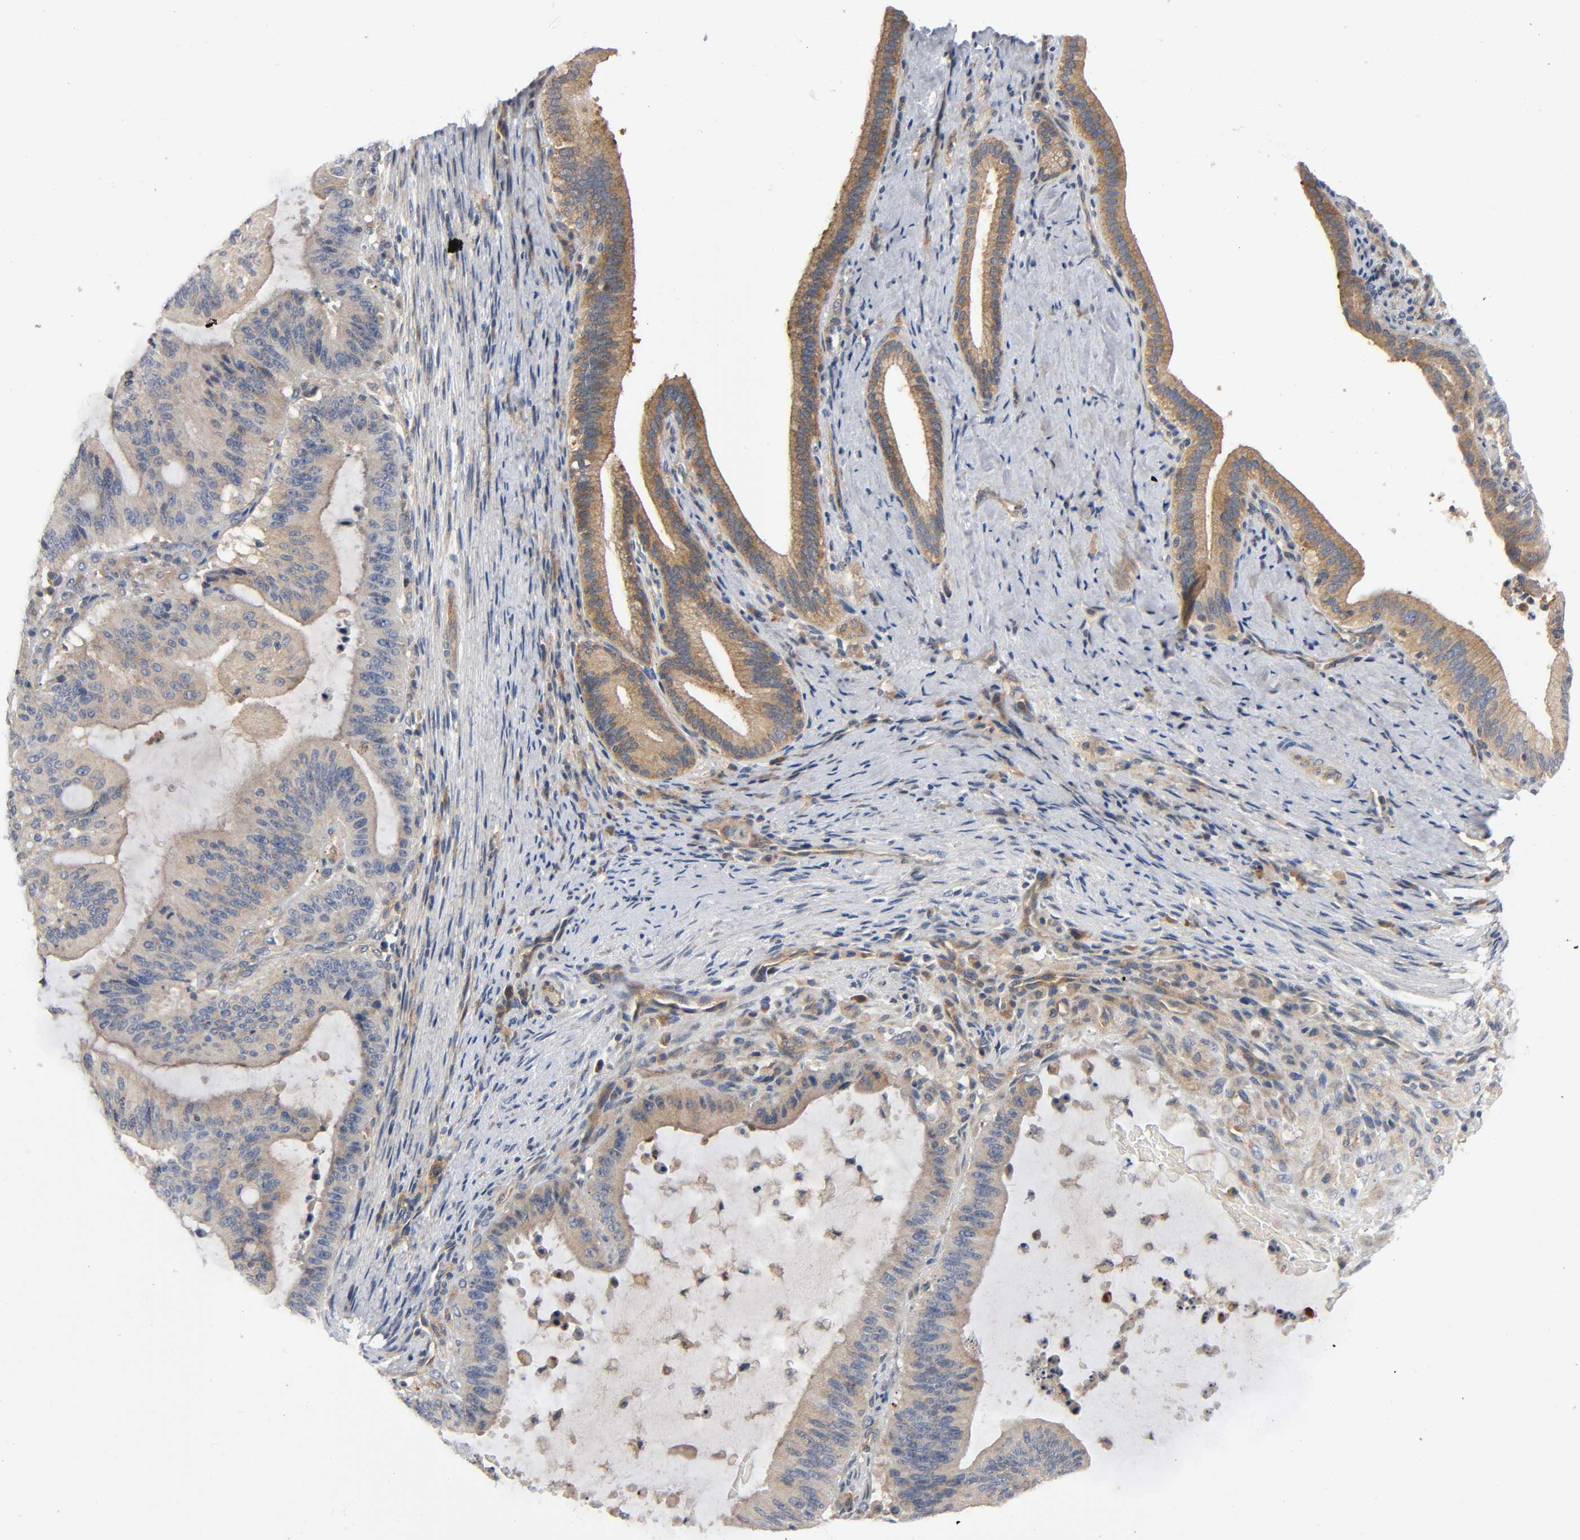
{"staining": {"intensity": "weak", "quantity": ">75%", "location": "cytoplasmic/membranous"}, "tissue": "liver cancer", "cell_type": "Tumor cells", "image_type": "cancer", "snomed": [{"axis": "morphology", "description": "Cholangiocarcinoma"}, {"axis": "topography", "description": "Liver"}], "caption": "A photomicrograph showing weak cytoplasmic/membranous staining in approximately >75% of tumor cells in liver cancer (cholangiocarcinoma), as visualized by brown immunohistochemical staining.", "gene": "HDAC6", "patient": {"sex": "female", "age": 73}}